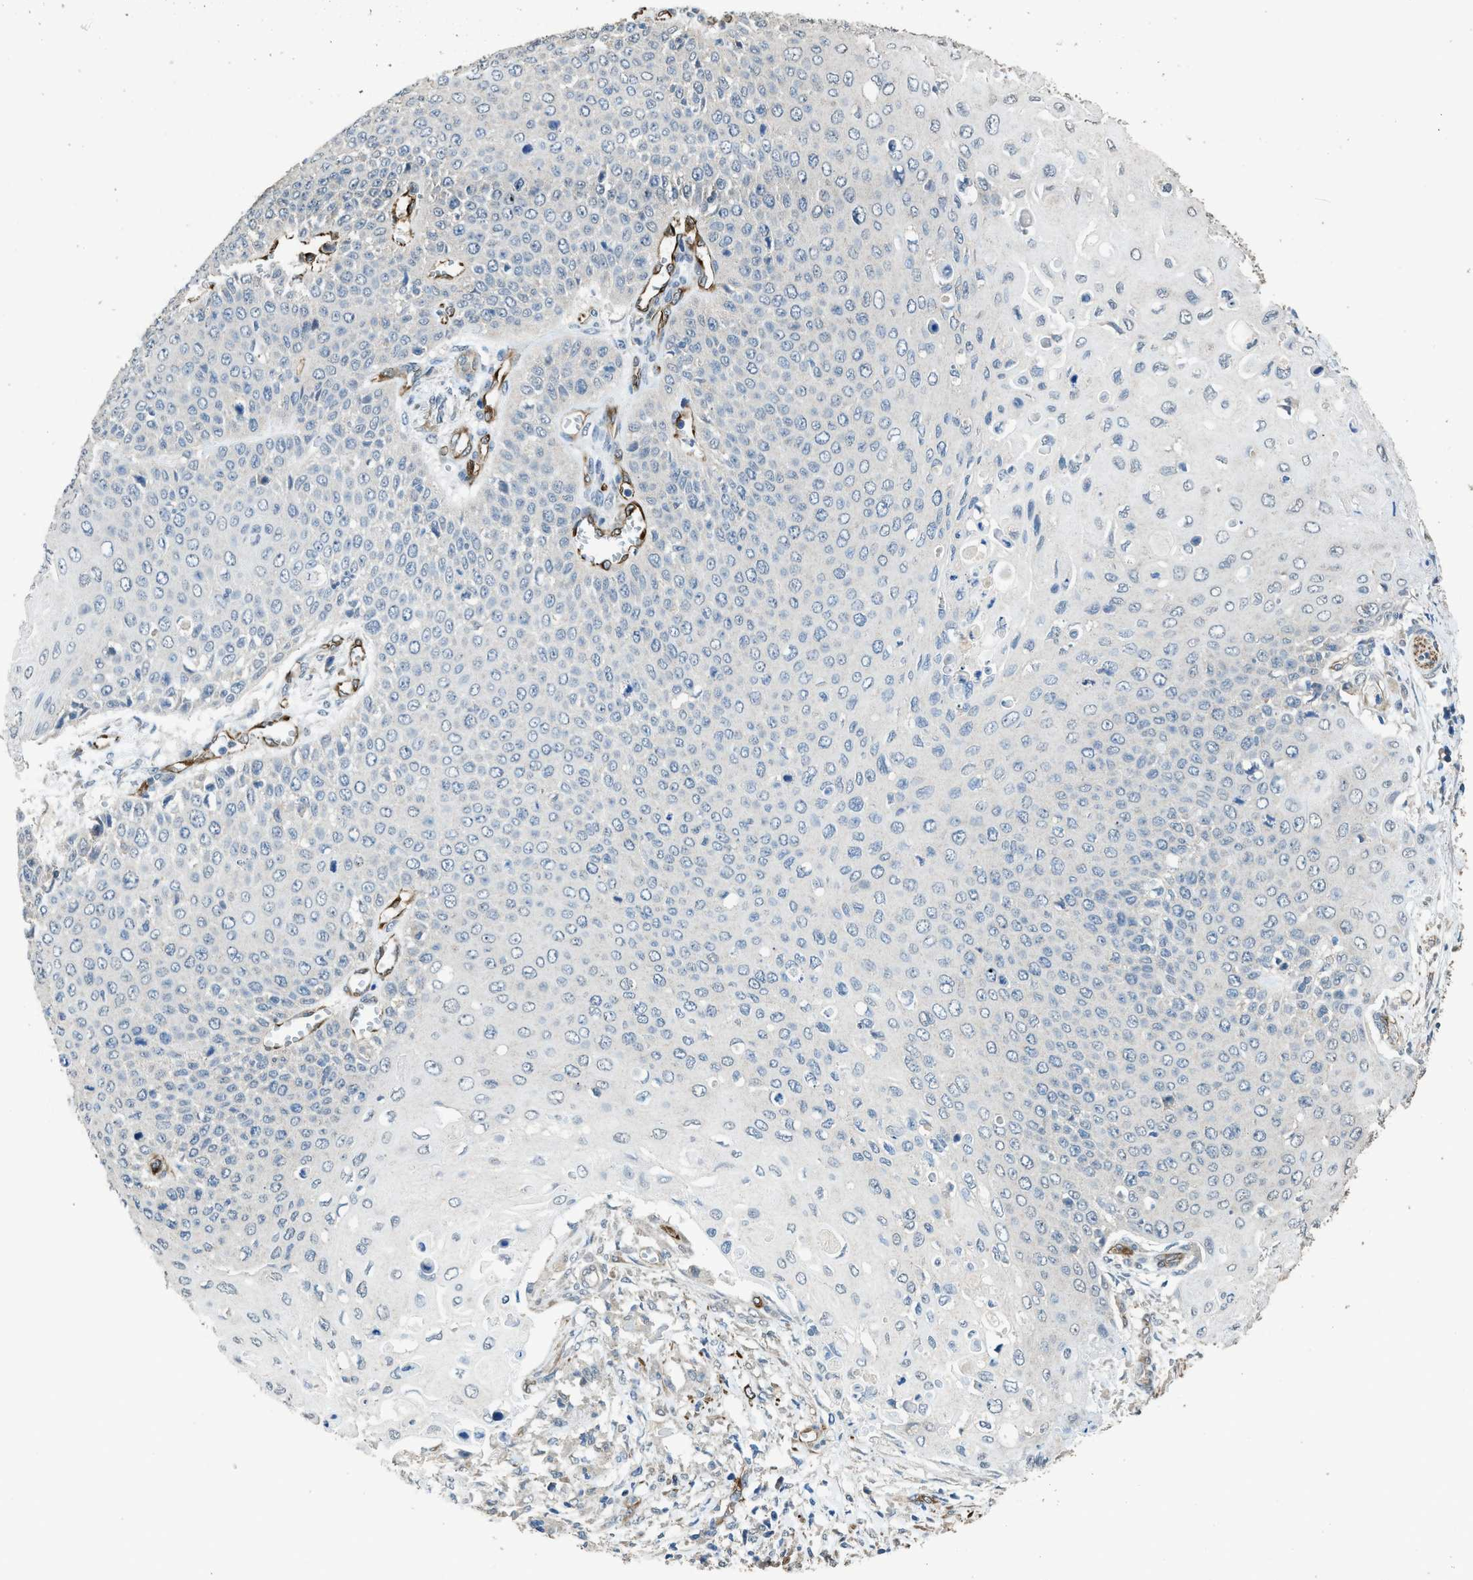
{"staining": {"intensity": "negative", "quantity": "none", "location": "none"}, "tissue": "cervical cancer", "cell_type": "Tumor cells", "image_type": "cancer", "snomed": [{"axis": "morphology", "description": "Squamous cell carcinoma, NOS"}, {"axis": "topography", "description": "Cervix"}], "caption": "Cervical cancer stained for a protein using immunohistochemistry demonstrates no positivity tumor cells.", "gene": "SYNM", "patient": {"sex": "female", "age": 39}}